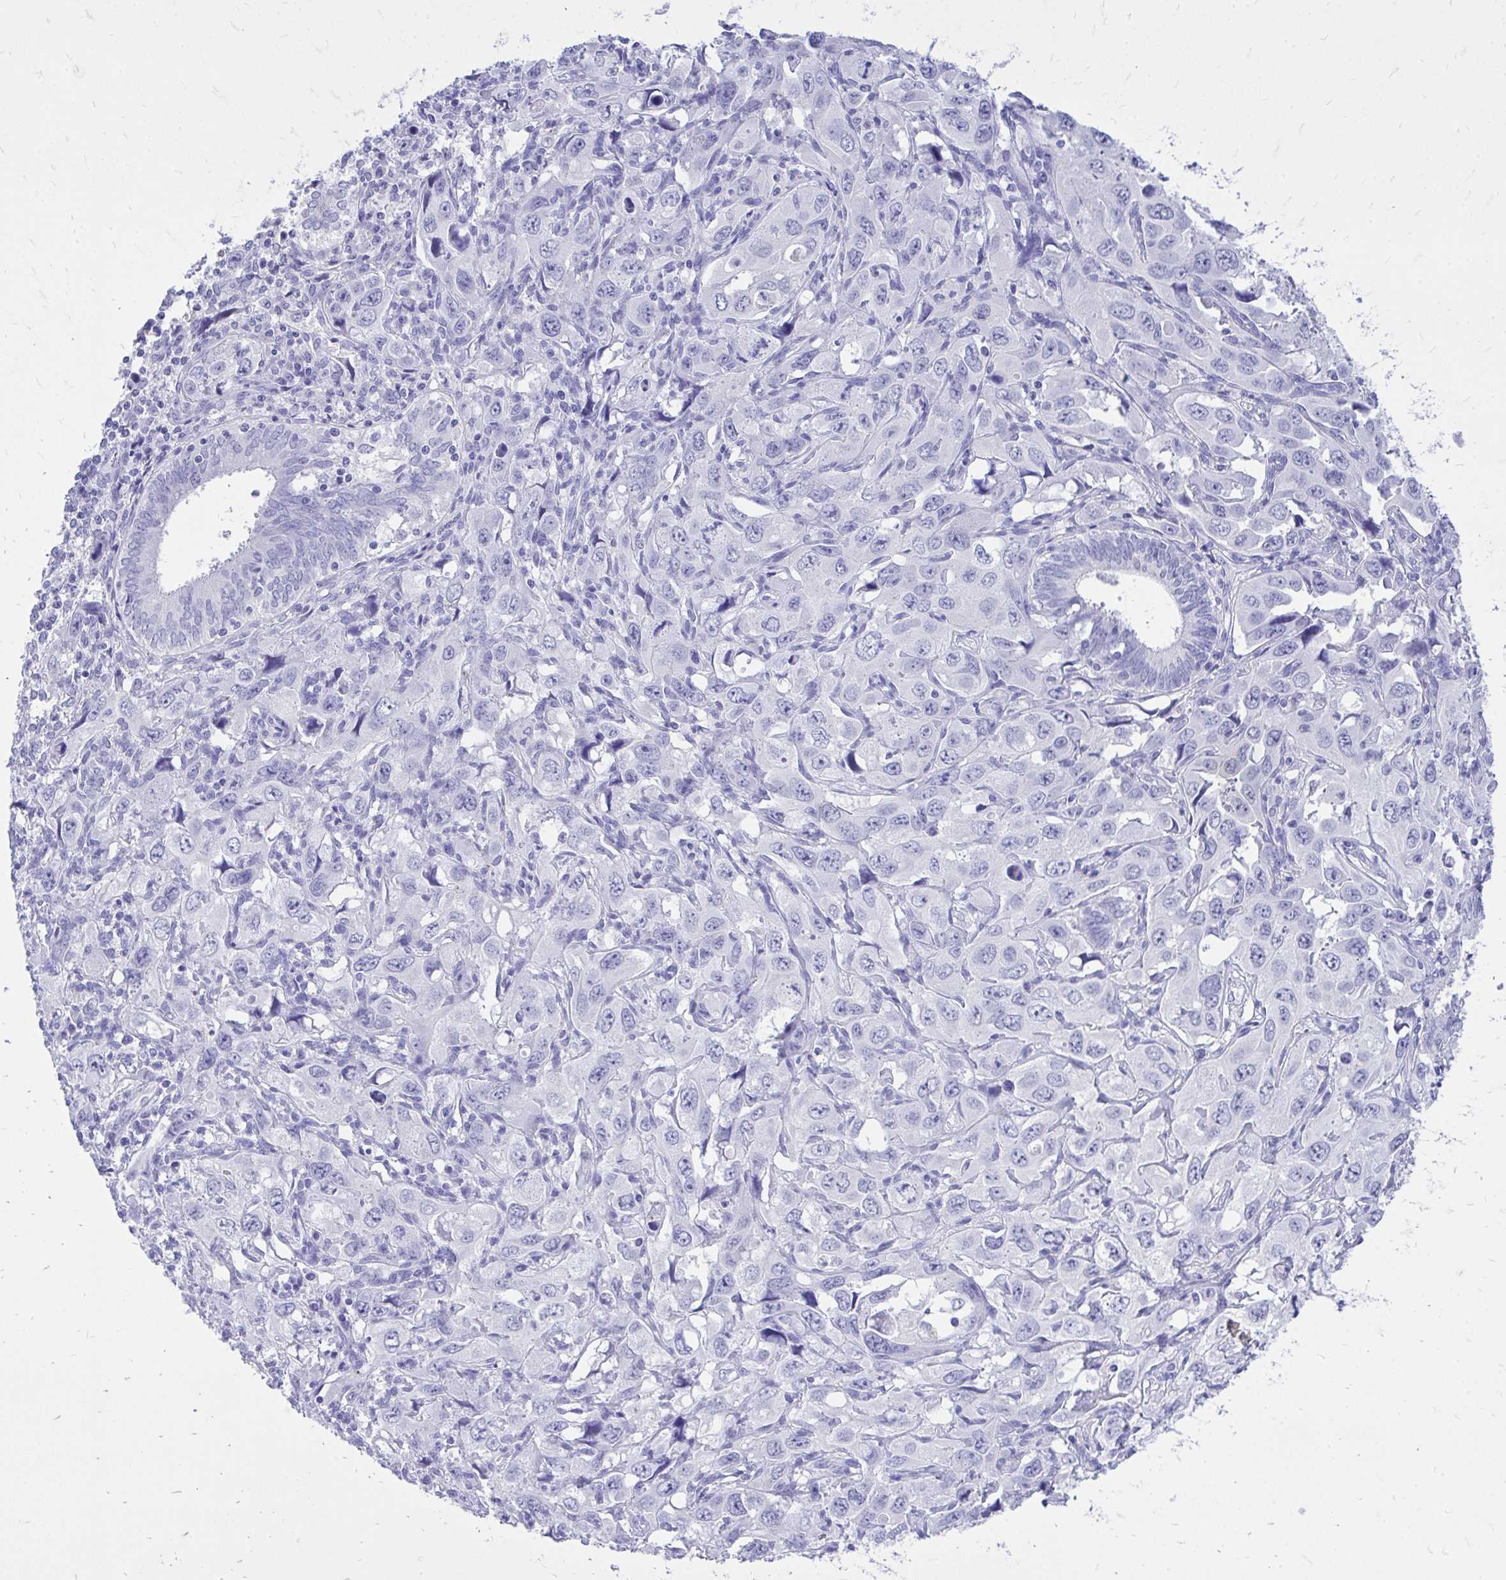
{"staining": {"intensity": "negative", "quantity": "none", "location": "none"}, "tissue": "endometrial cancer", "cell_type": "Tumor cells", "image_type": "cancer", "snomed": [{"axis": "morphology", "description": "Adenocarcinoma, NOS"}, {"axis": "topography", "description": "Uterus"}], "caption": "A micrograph of endometrial cancer (adenocarcinoma) stained for a protein demonstrates no brown staining in tumor cells. The staining is performed using DAB brown chromogen with nuclei counter-stained in using hematoxylin.", "gene": "MON1A", "patient": {"sex": "female", "age": 62}}